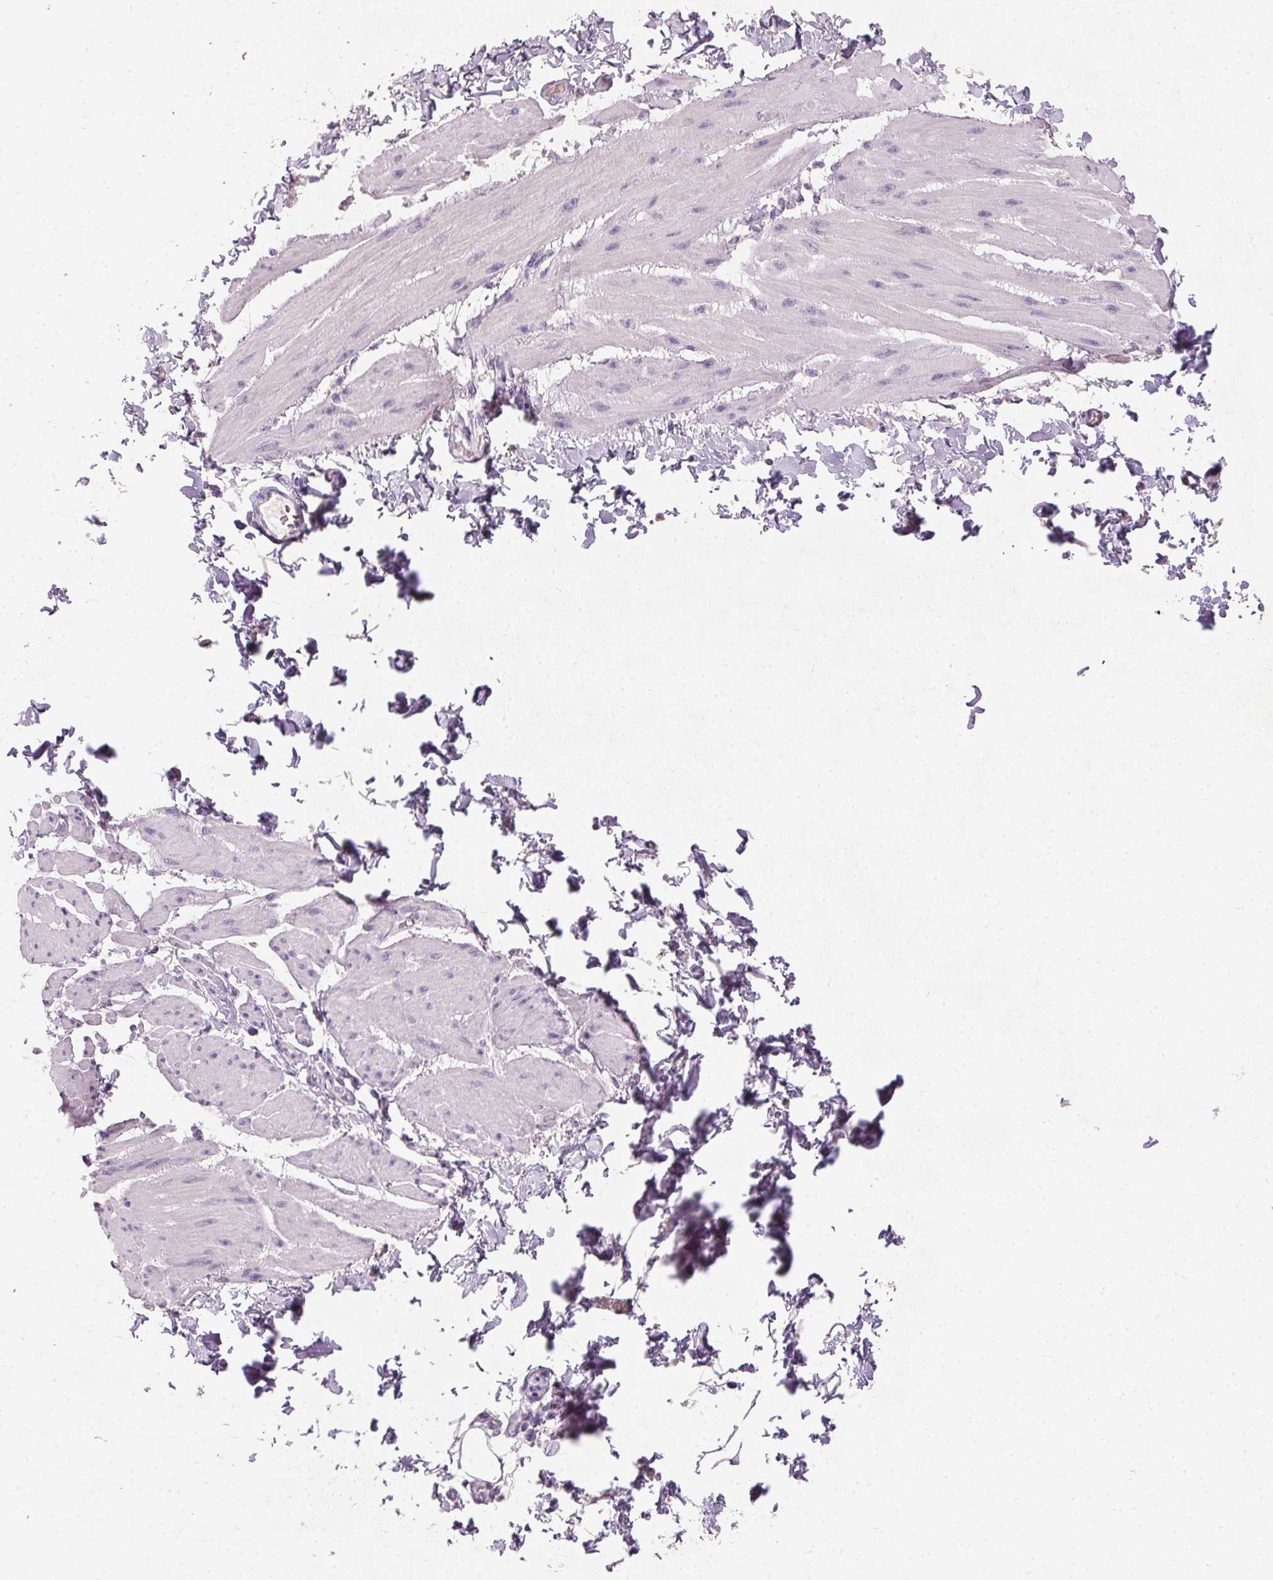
{"staining": {"intensity": "negative", "quantity": "none", "location": "none"}, "tissue": "adipose tissue", "cell_type": "Adipocytes", "image_type": "normal", "snomed": [{"axis": "morphology", "description": "Normal tissue, NOS"}, {"axis": "topography", "description": "Prostate"}, {"axis": "topography", "description": "Peripheral nerve tissue"}], "caption": "Adipocytes are negative for brown protein staining in benign adipose tissue. (DAB (3,3'-diaminobenzidine) immunohistochemistry with hematoxylin counter stain).", "gene": "HSD17B1", "patient": {"sex": "male", "age": 55}}